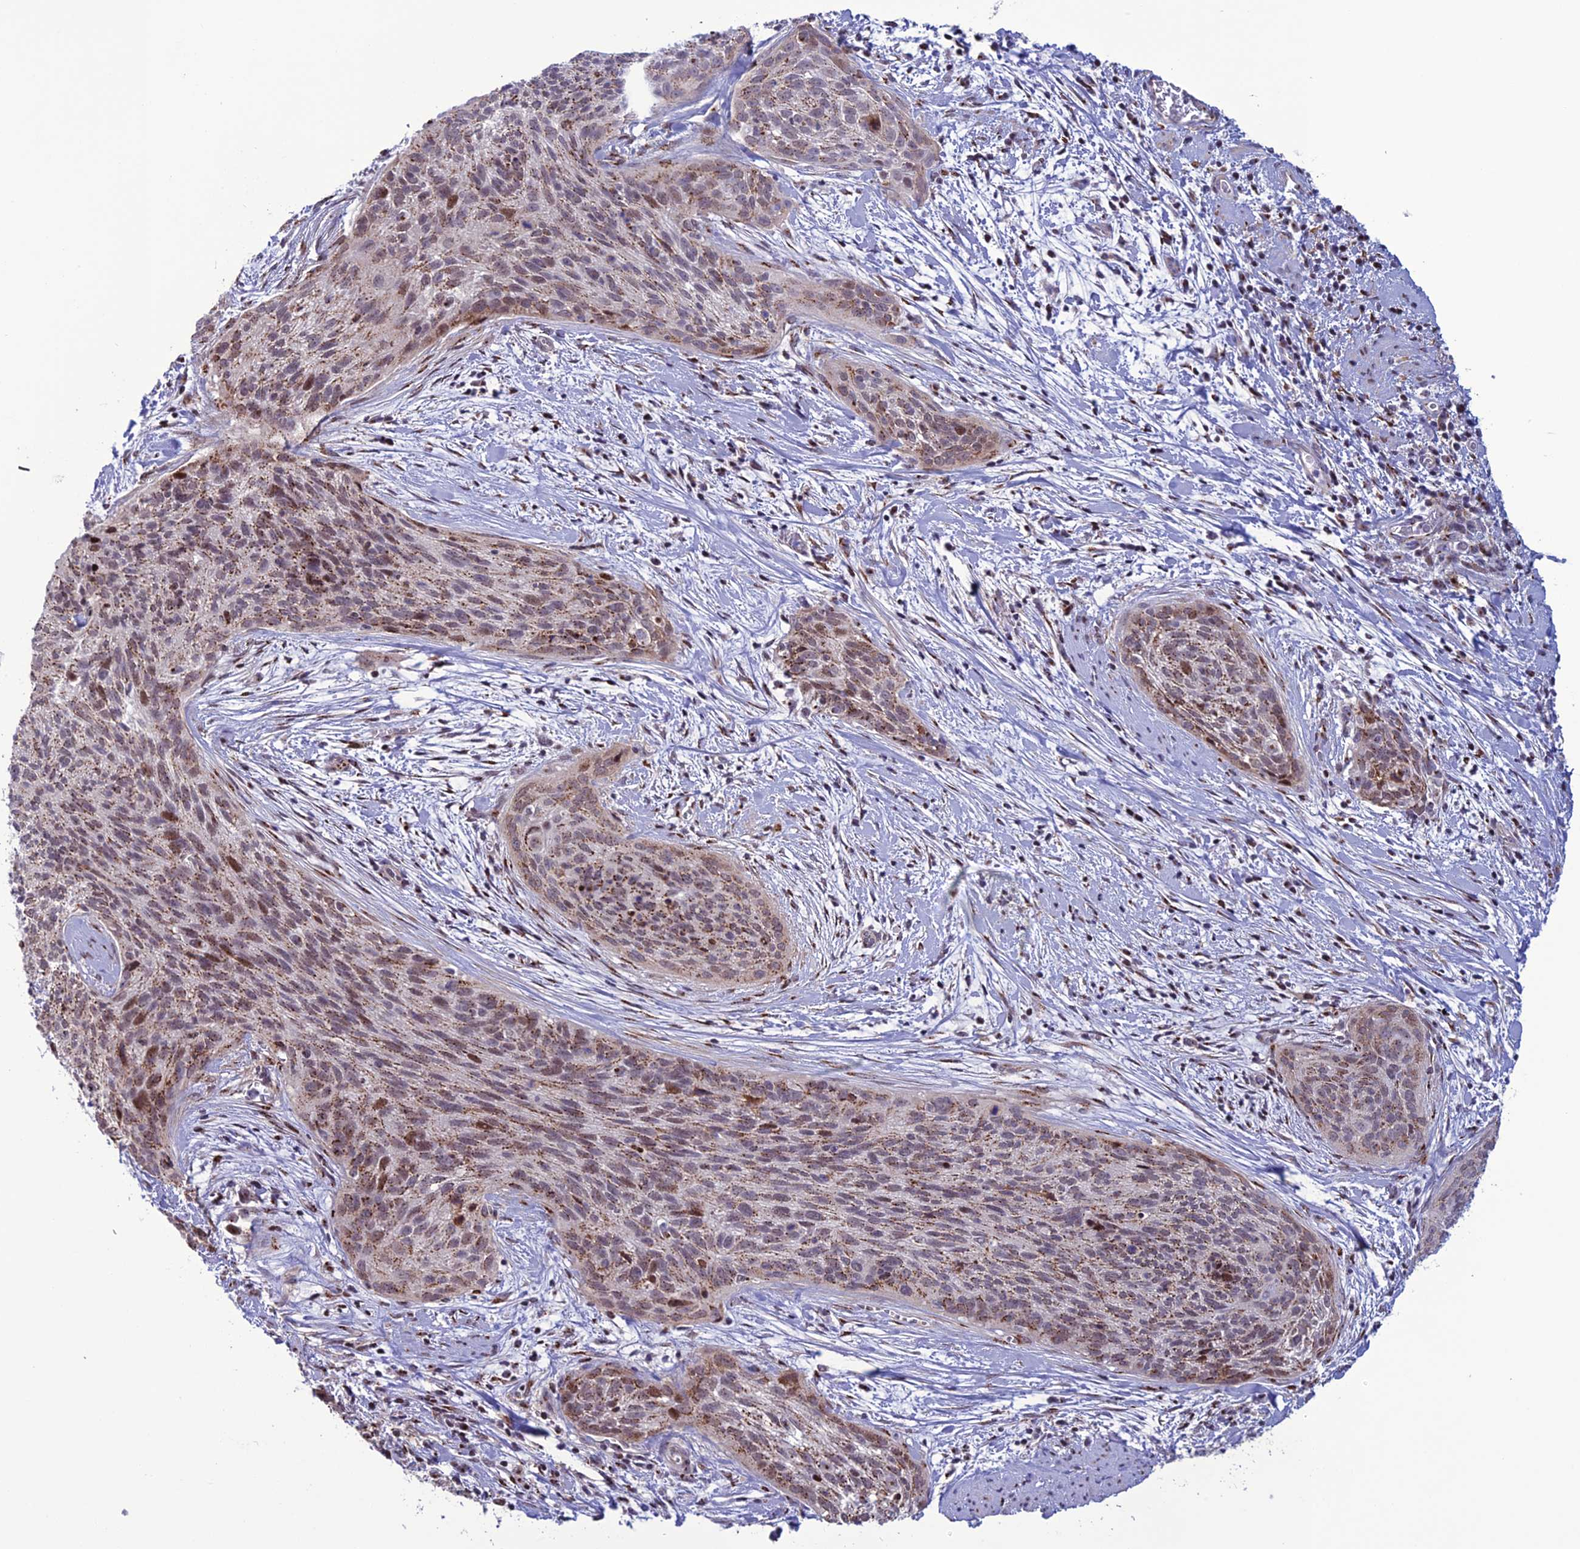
{"staining": {"intensity": "moderate", "quantity": ">75%", "location": "cytoplasmic/membranous,nuclear"}, "tissue": "cervical cancer", "cell_type": "Tumor cells", "image_type": "cancer", "snomed": [{"axis": "morphology", "description": "Squamous cell carcinoma, NOS"}, {"axis": "topography", "description": "Cervix"}], "caption": "IHC photomicrograph of neoplastic tissue: cervical cancer stained using IHC displays medium levels of moderate protein expression localized specifically in the cytoplasmic/membranous and nuclear of tumor cells, appearing as a cytoplasmic/membranous and nuclear brown color.", "gene": "PLEKHA4", "patient": {"sex": "female", "age": 55}}